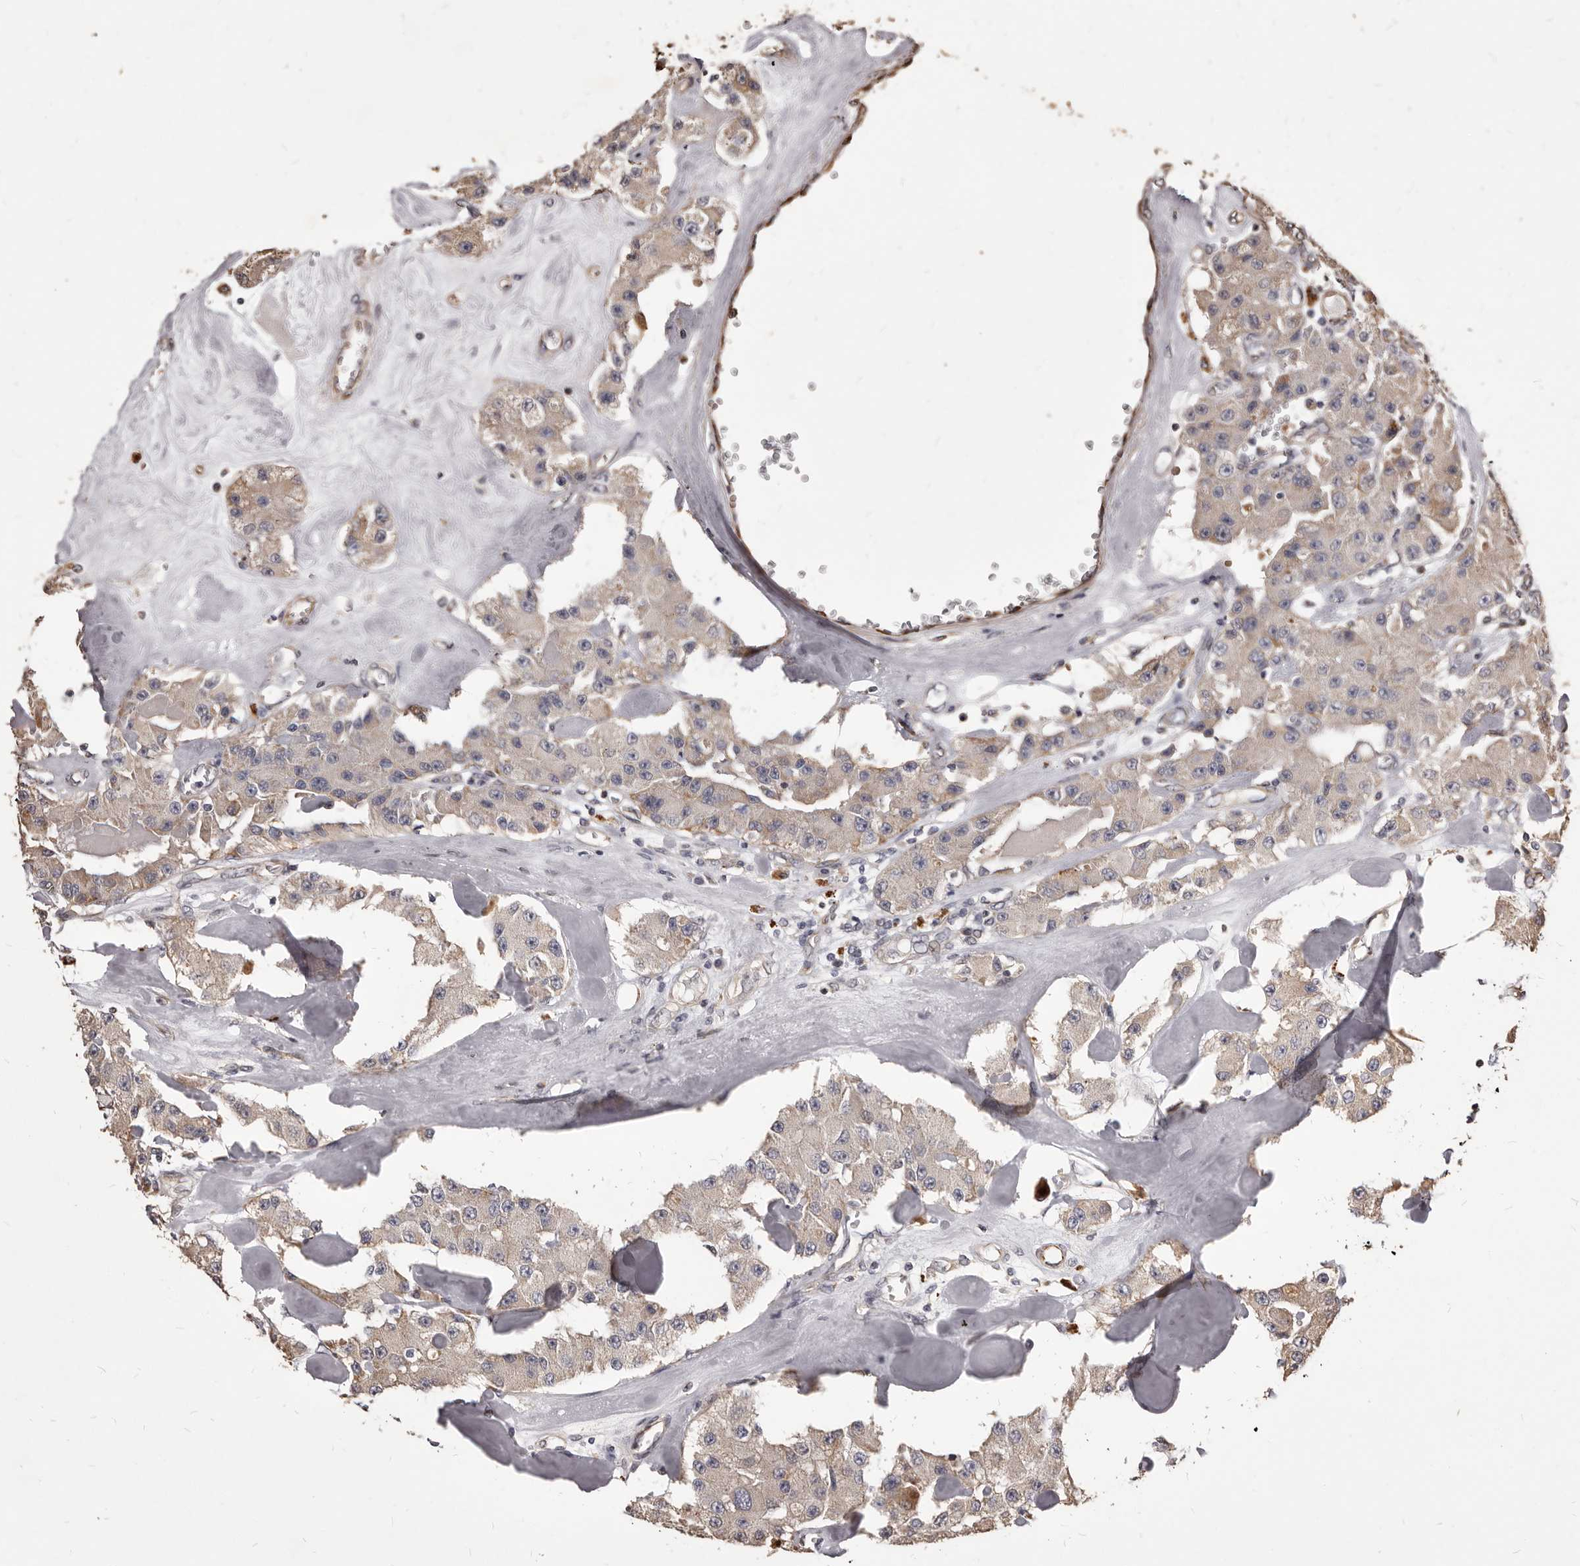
{"staining": {"intensity": "weak", "quantity": "<25%", "location": "cytoplasmic/membranous"}, "tissue": "carcinoid", "cell_type": "Tumor cells", "image_type": "cancer", "snomed": [{"axis": "morphology", "description": "Carcinoid, malignant, NOS"}, {"axis": "topography", "description": "Pancreas"}], "caption": "A histopathology image of human carcinoid is negative for staining in tumor cells. (DAB (3,3'-diaminobenzidine) immunohistochemistry visualized using brightfield microscopy, high magnification).", "gene": "ALPK1", "patient": {"sex": "male", "age": 41}}